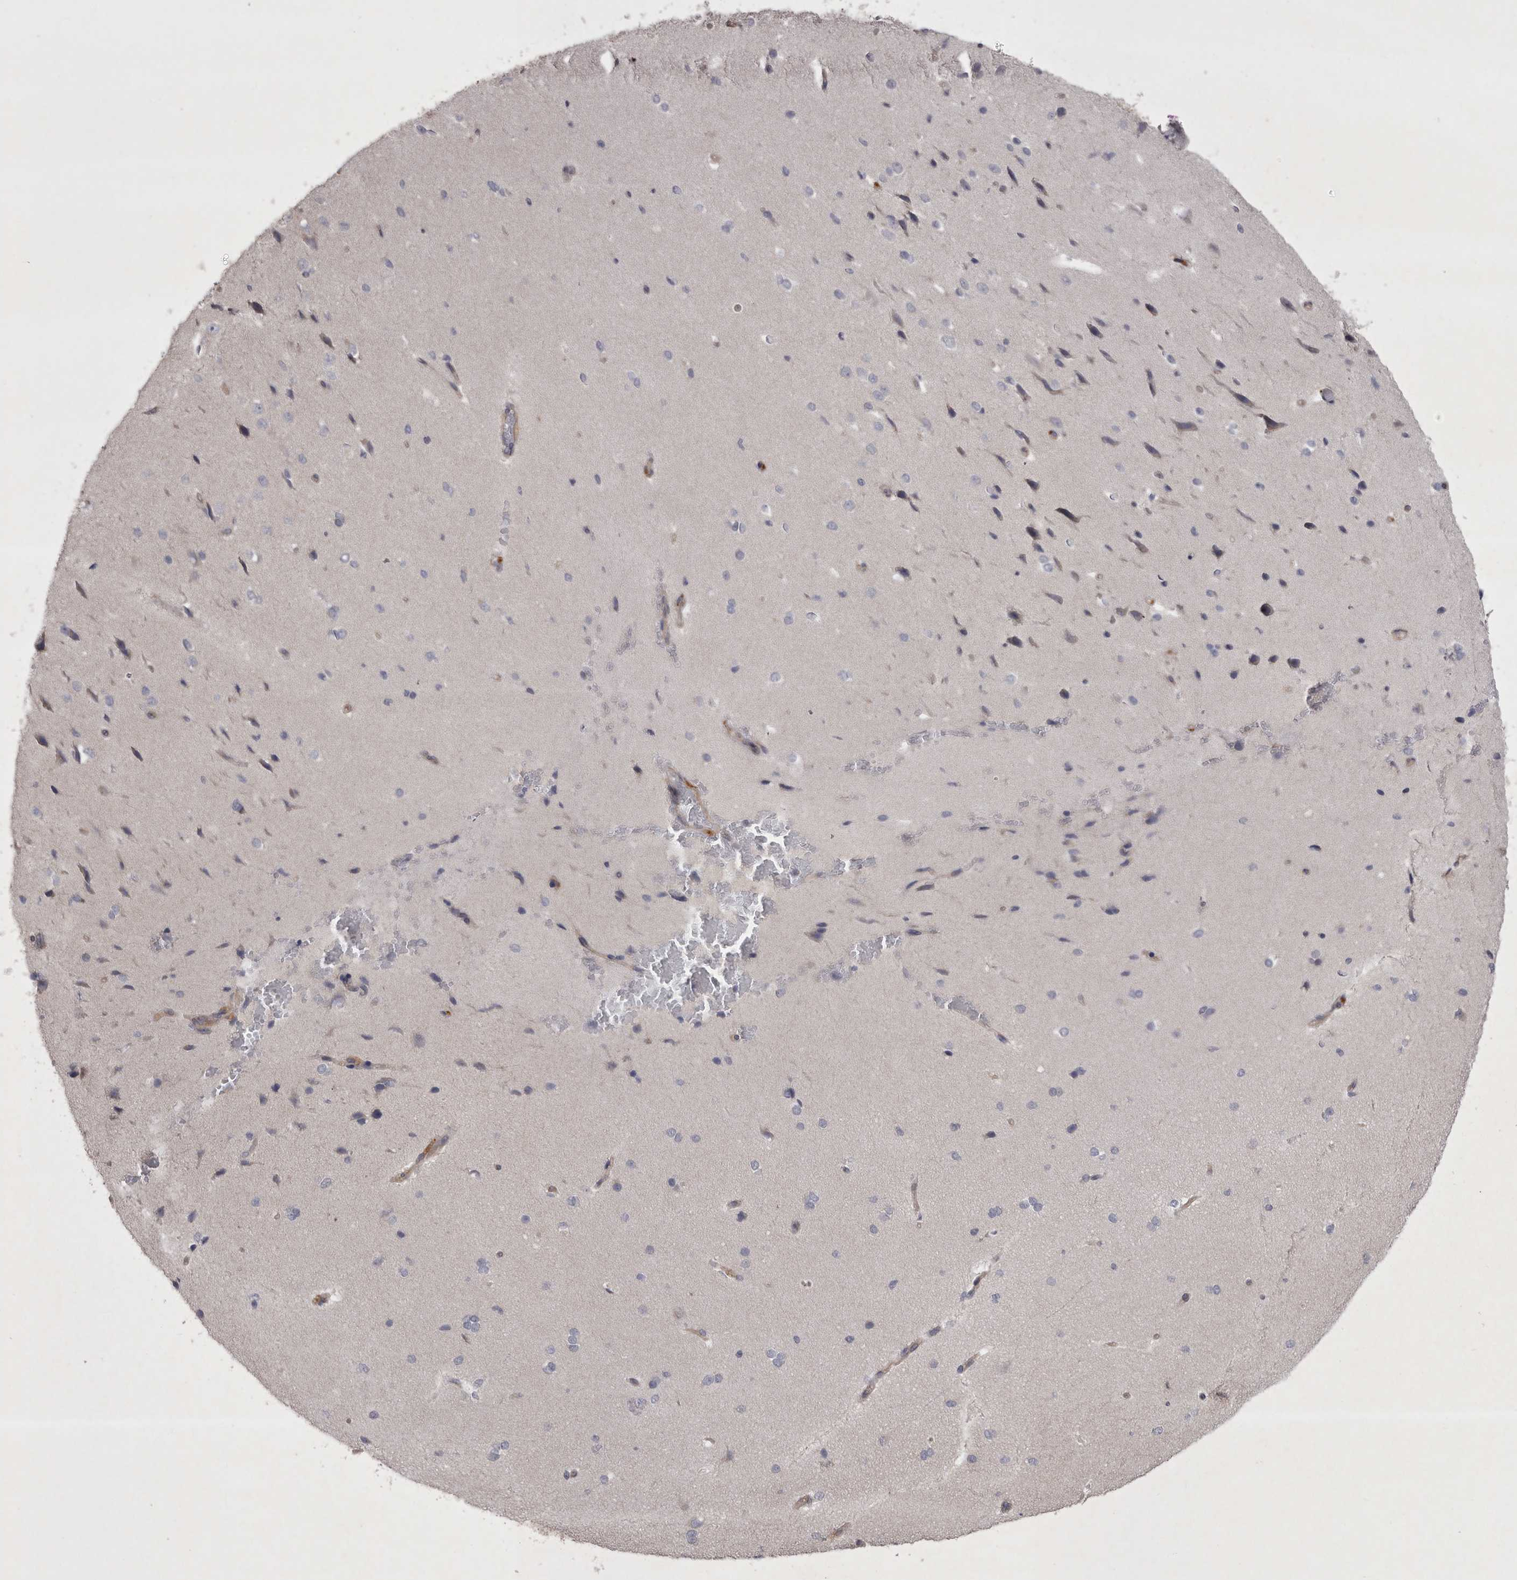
{"staining": {"intensity": "negative", "quantity": "none", "location": "none"}, "tissue": "cerebral cortex", "cell_type": "Endothelial cells", "image_type": "normal", "snomed": [{"axis": "morphology", "description": "Normal tissue, NOS"}, {"axis": "morphology", "description": "Developmental malformation"}, {"axis": "topography", "description": "Cerebral cortex"}], "caption": "The immunohistochemistry (IHC) photomicrograph has no significant staining in endothelial cells of cerebral cortex.", "gene": "CTBS", "patient": {"sex": "female", "age": 30}}